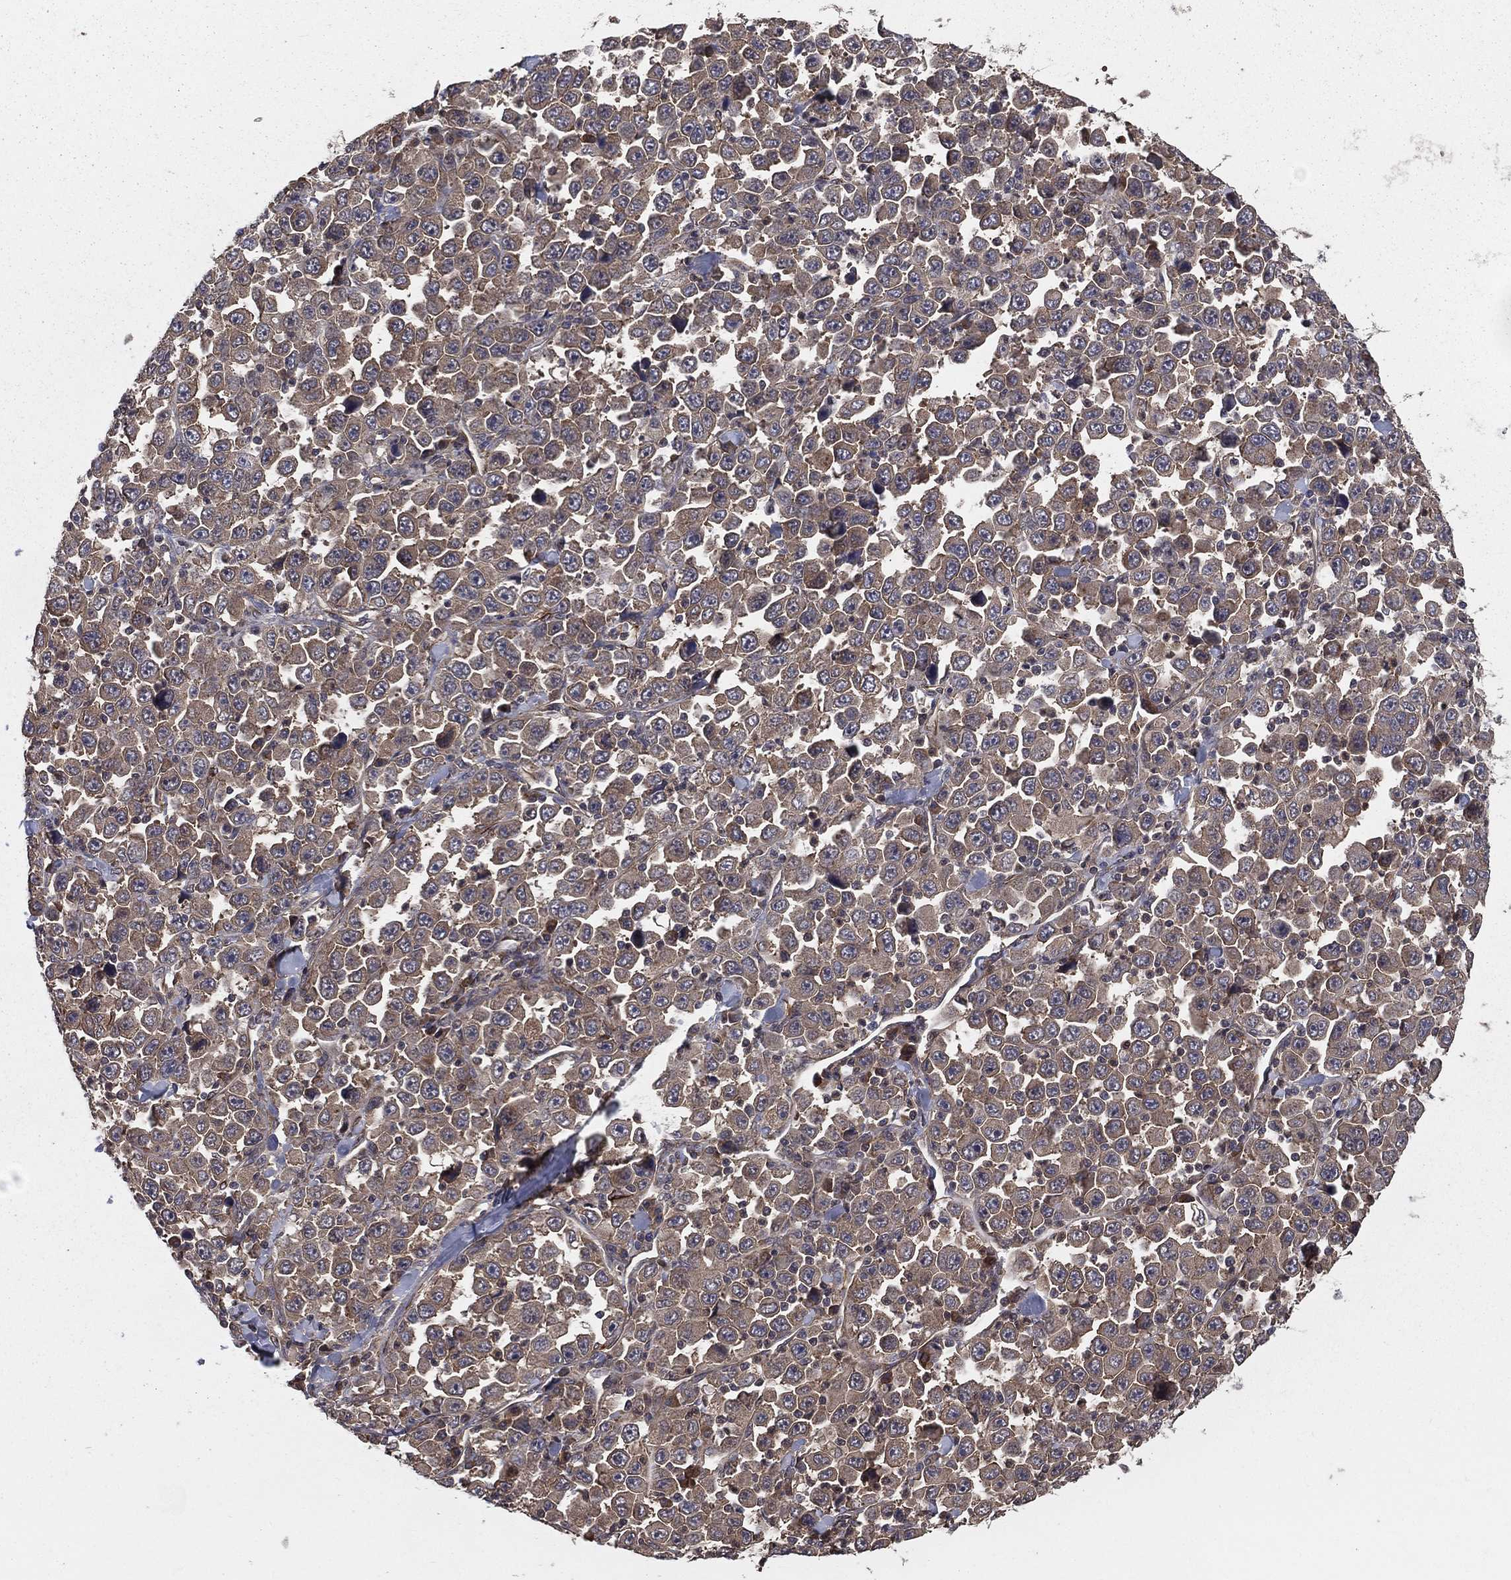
{"staining": {"intensity": "weak", "quantity": "<25%", "location": "cytoplasmic/membranous"}, "tissue": "stomach cancer", "cell_type": "Tumor cells", "image_type": "cancer", "snomed": [{"axis": "morphology", "description": "Normal tissue, NOS"}, {"axis": "morphology", "description": "Adenocarcinoma, NOS"}, {"axis": "topography", "description": "Stomach, upper"}, {"axis": "topography", "description": "Stomach"}], "caption": "Immunohistochemistry (IHC) micrograph of neoplastic tissue: human stomach cancer stained with DAB (3,3'-diaminobenzidine) demonstrates no significant protein staining in tumor cells.", "gene": "CERT1", "patient": {"sex": "male", "age": 59}}